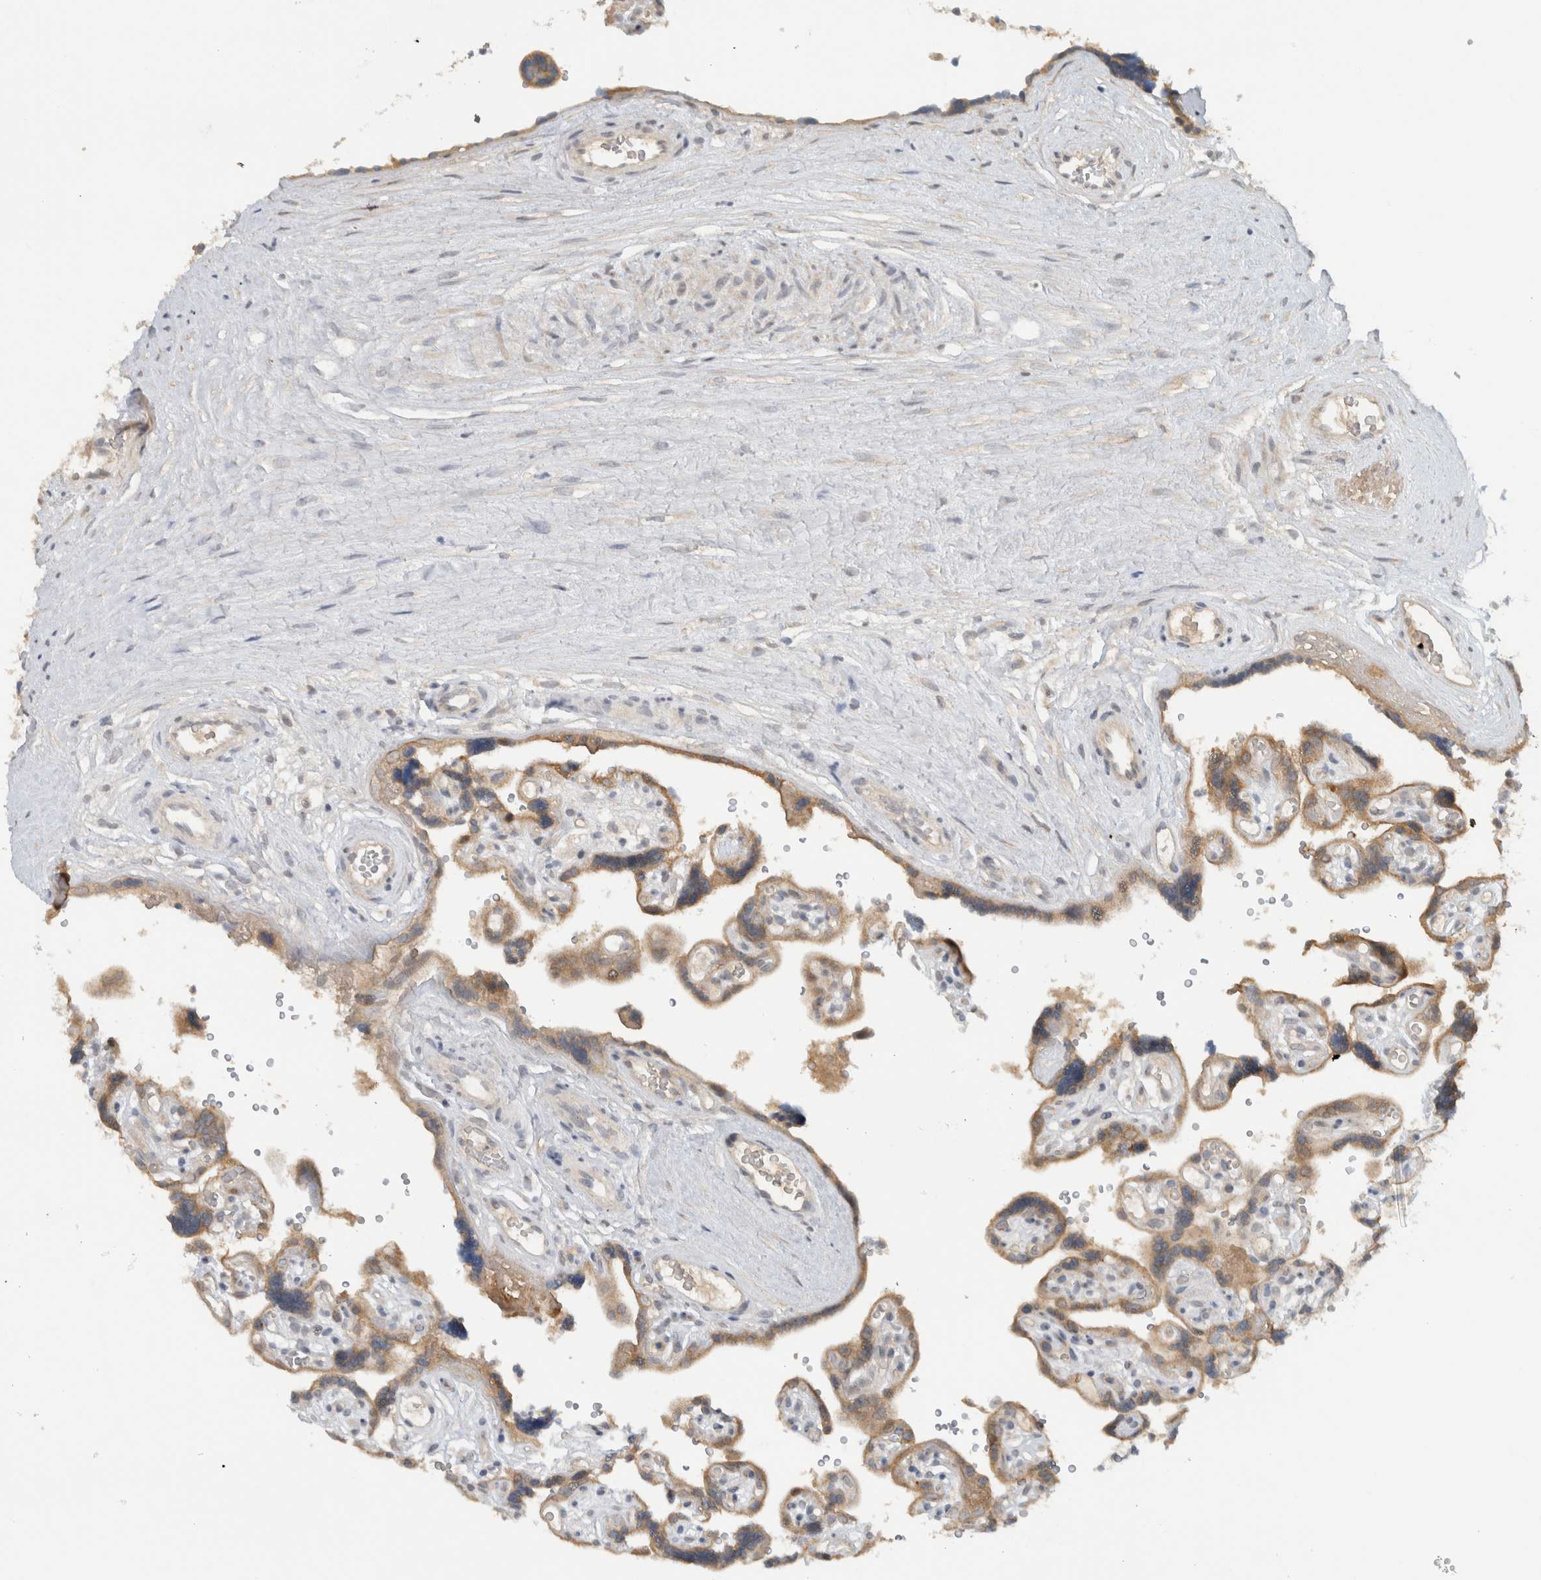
{"staining": {"intensity": "moderate", "quantity": "25%-75%", "location": "cytoplasmic/membranous"}, "tissue": "placenta", "cell_type": "Decidual cells", "image_type": "normal", "snomed": [{"axis": "morphology", "description": "Normal tissue, NOS"}, {"axis": "topography", "description": "Placenta"}], "caption": "Brown immunohistochemical staining in benign placenta exhibits moderate cytoplasmic/membranous positivity in approximately 25%-75% of decidual cells. The protein of interest is shown in brown color, while the nuclei are stained blue.", "gene": "ERCC6L2", "patient": {"sex": "female", "age": 30}}